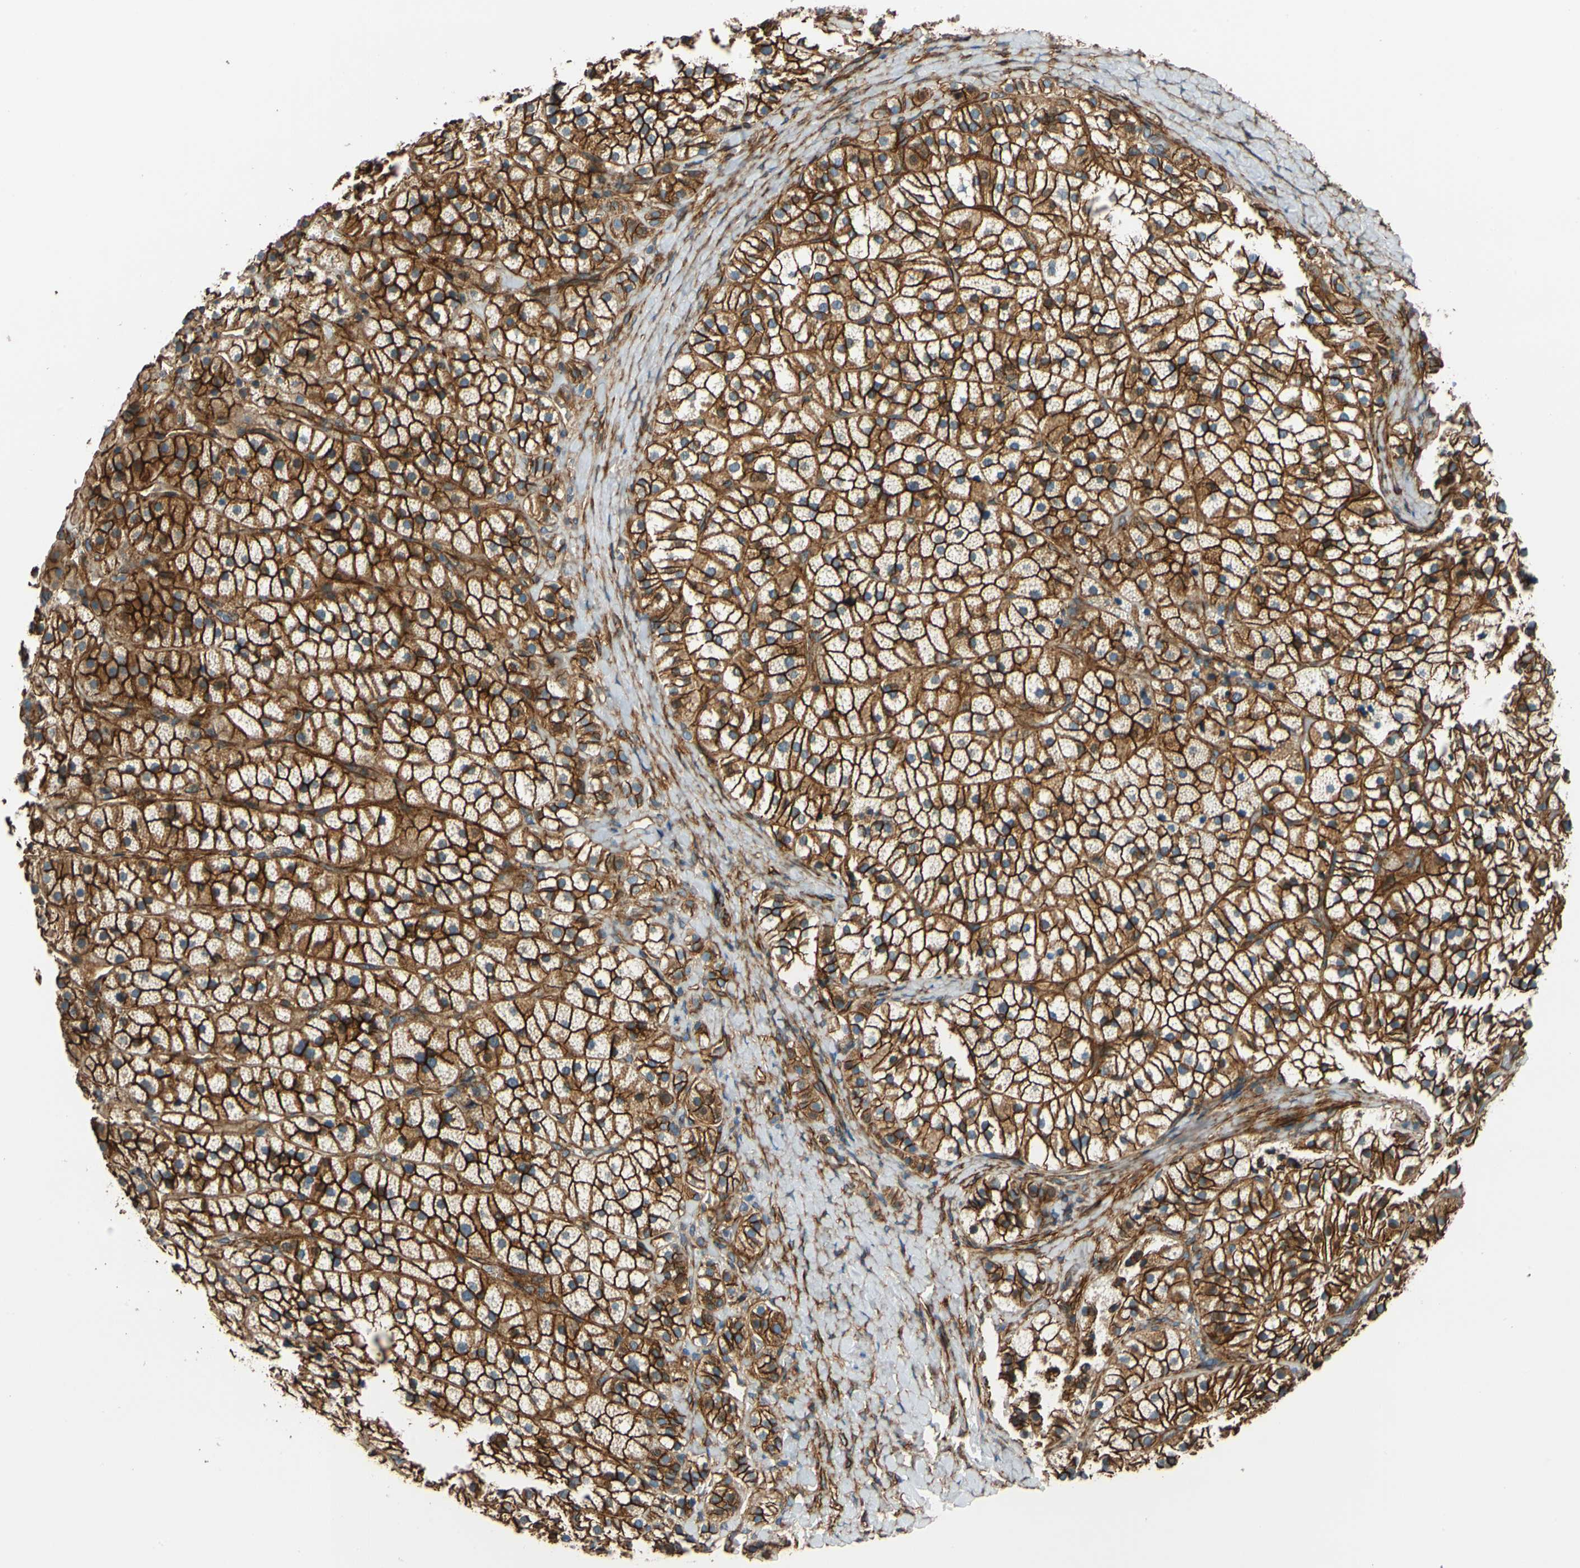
{"staining": {"intensity": "strong", "quantity": ">75%", "location": "cytoplasmic/membranous"}, "tissue": "adrenal gland", "cell_type": "Glandular cells", "image_type": "normal", "snomed": [{"axis": "morphology", "description": "Normal tissue, NOS"}, {"axis": "topography", "description": "Adrenal gland"}], "caption": "The micrograph reveals immunohistochemical staining of unremarkable adrenal gland. There is strong cytoplasmic/membranous expression is seen in about >75% of glandular cells.", "gene": "SPTAN1", "patient": {"sex": "female", "age": 44}}